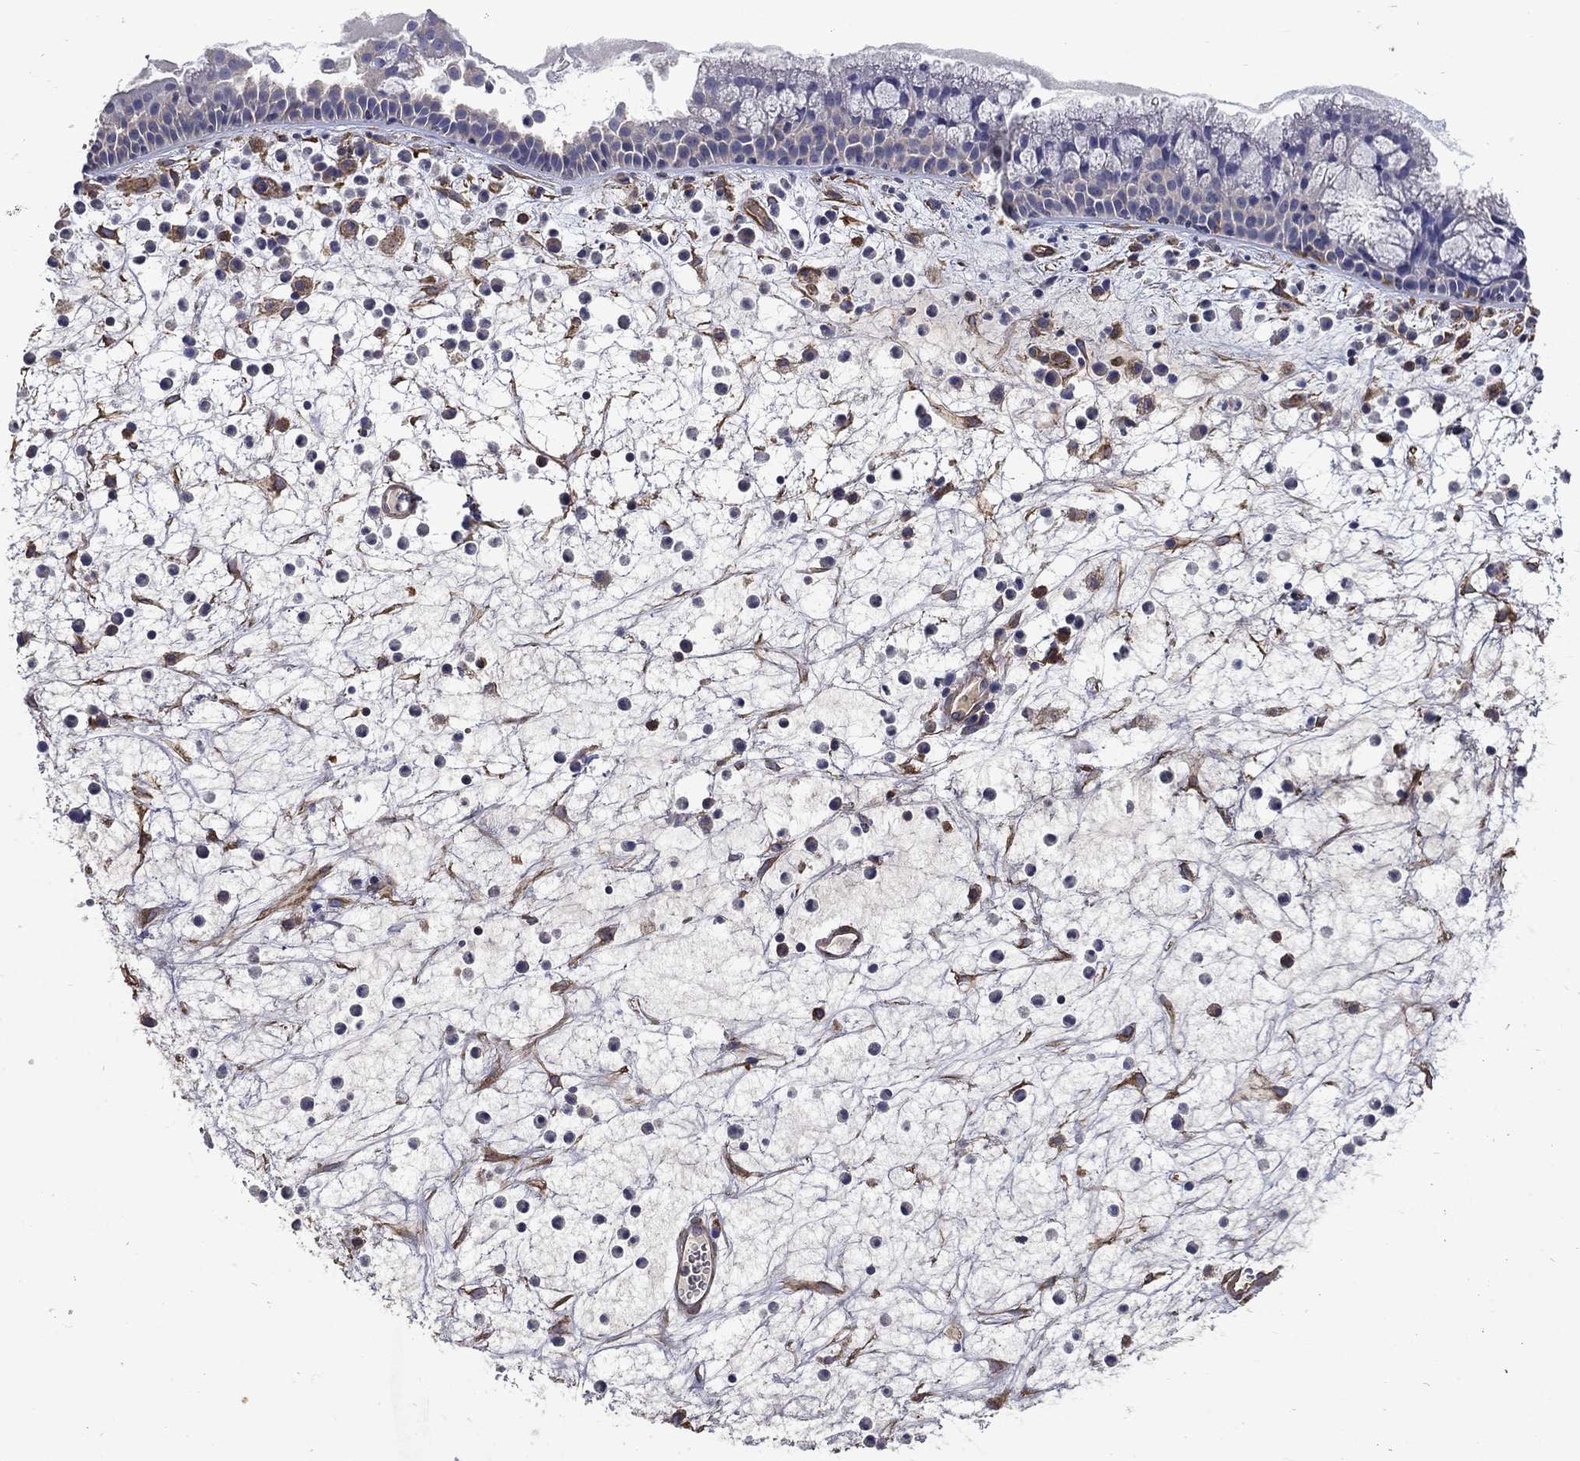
{"staining": {"intensity": "negative", "quantity": "none", "location": "none"}, "tissue": "nasopharynx", "cell_type": "Respiratory epithelial cells", "image_type": "normal", "snomed": [{"axis": "morphology", "description": "Normal tissue, NOS"}, {"axis": "topography", "description": "Nasopharynx"}], "caption": "Photomicrograph shows no protein positivity in respiratory epithelial cells of normal nasopharynx. The staining was performed using DAB to visualize the protein expression in brown, while the nuclei were stained in blue with hematoxylin (Magnification: 20x).", "gene": "DPYSL2", "patient": {"sex": "female", "age": 73}}